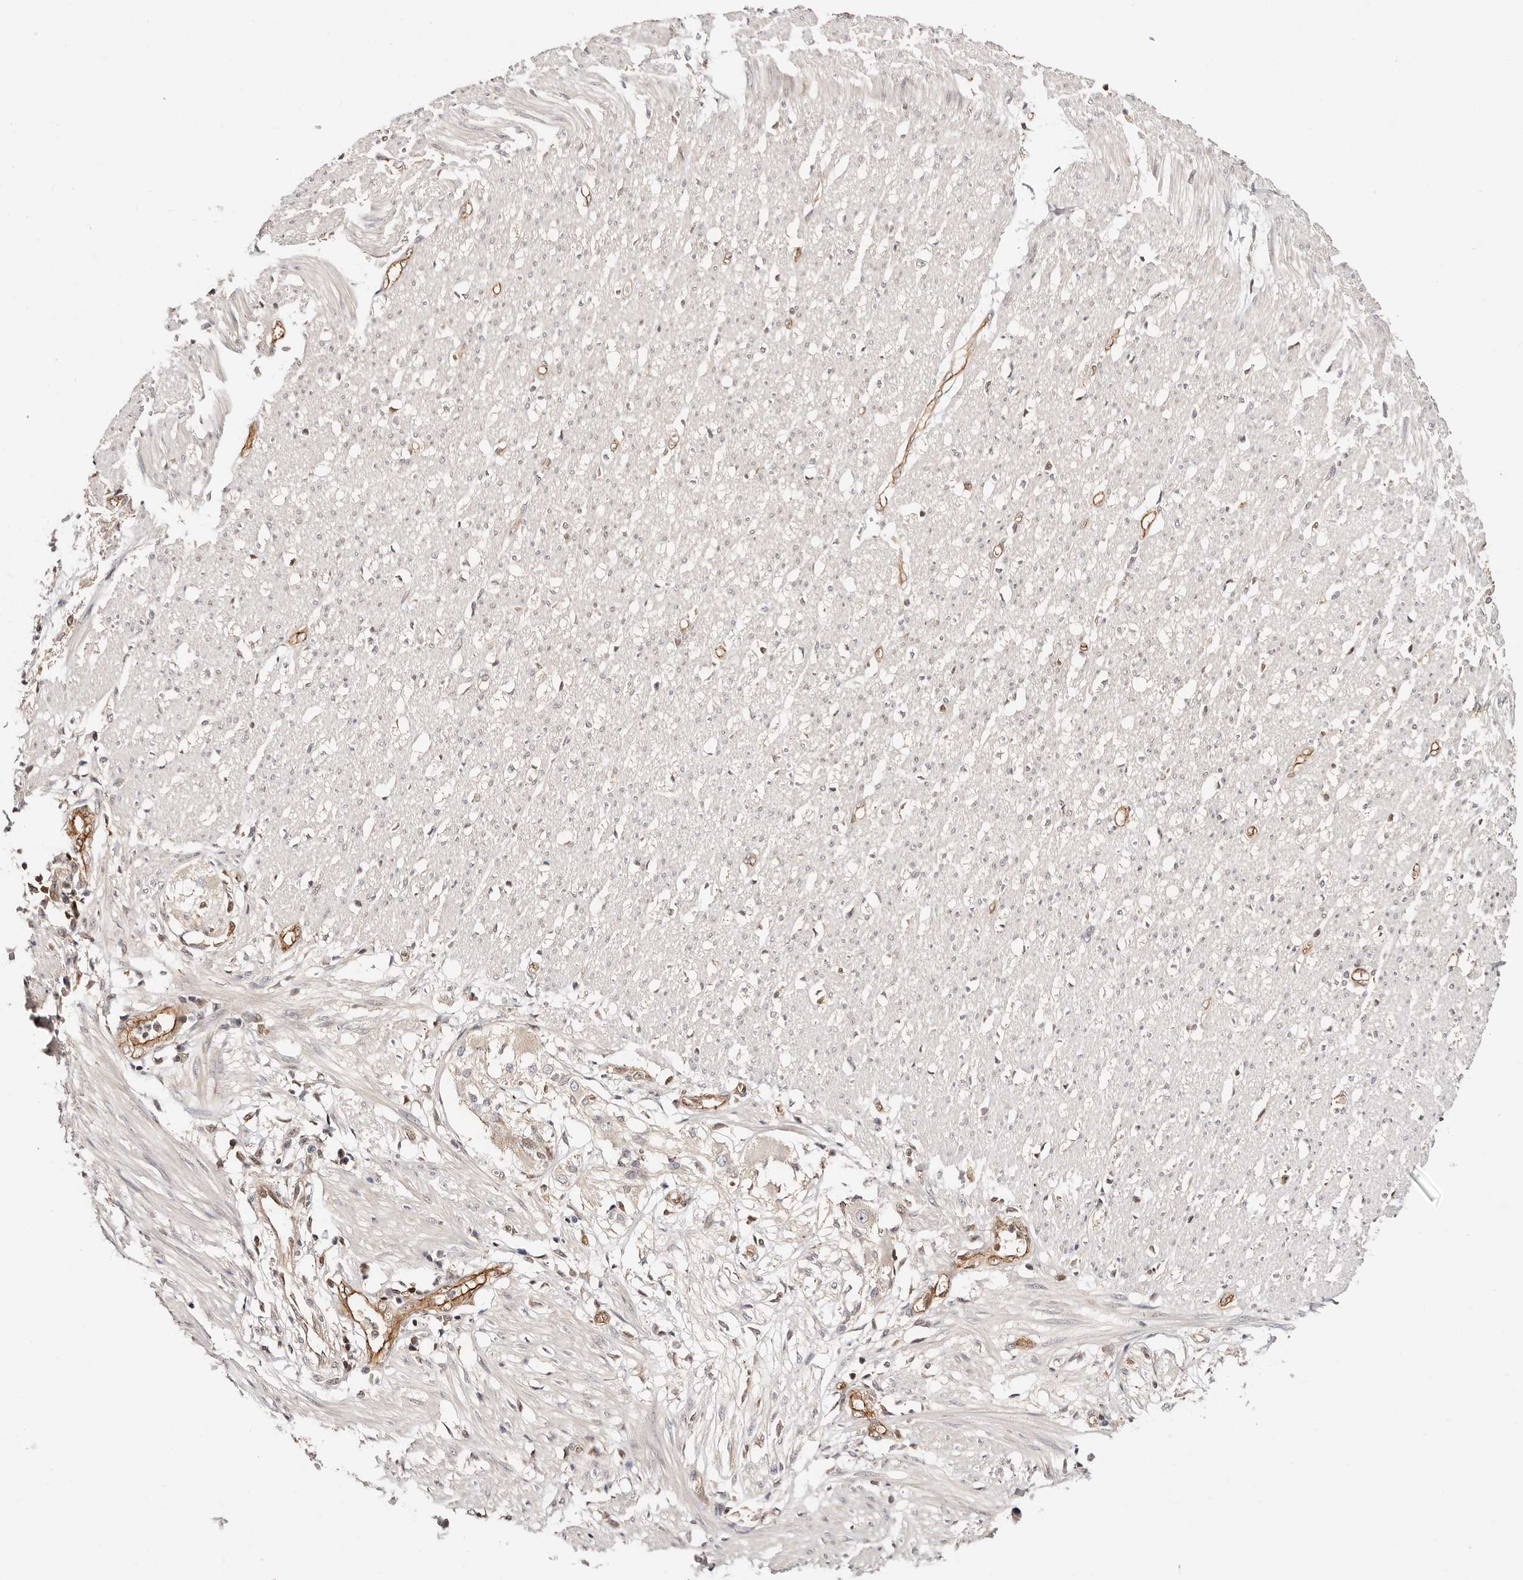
{"staining": {"intensity": "moderate", "quantity": "<25%", "location": "nuclear"}, "tissue": "smooth muscle", "cell_type": "Smooth muscle cells", "image_type": "normal", "snomed": [{"axis": "morphology", "description": "Normal tissue, NOS"}, {"axis": "morphology", "description": "Adenocarcinoma, NOS"}, {"axis": "topography", "description": "Colon"}, {"axis": "topography", "description": "Peripheral nerve tissue"}], "caption": "Smooth muscle stained with DAB (3,3'-diaminobenzidine) immunohistochemistry (IHC) exhibits low levels of moderate nuclear expression in about <25% of smooth muscle cells. (IHC, brightfield microscopy, high magnification).", "gene": "STAT5A", "patient": {"sex": "male", "age": 14}}